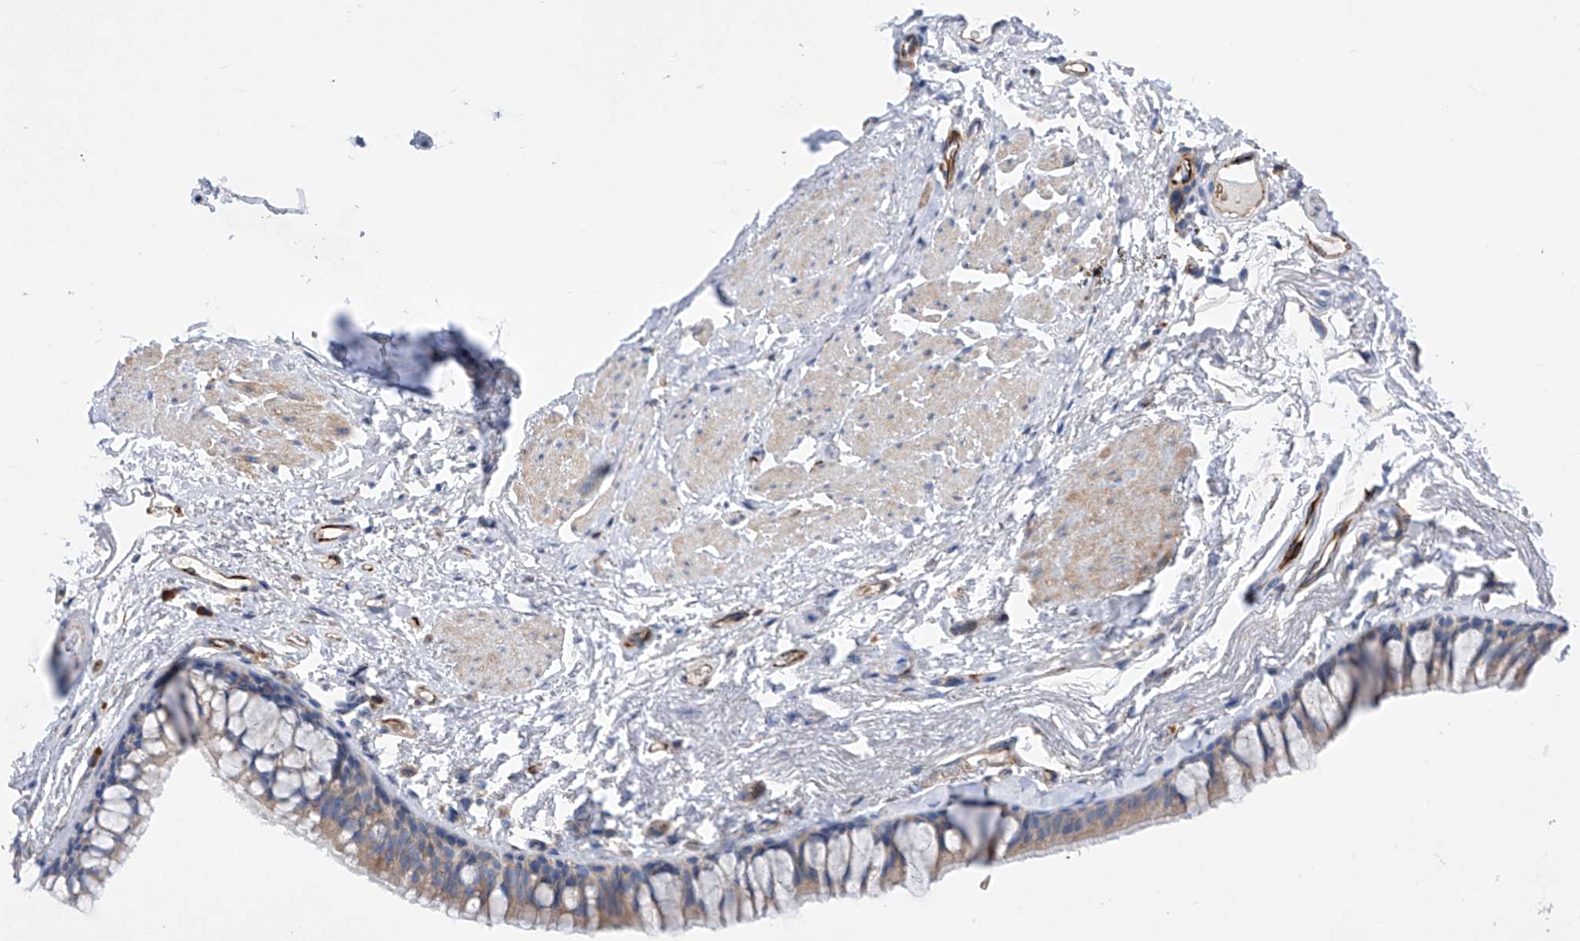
{"staining": {"intensity": "weak", "quantity": ">75%", "location": "cytoplasmic/membranous"}, "tissue": "bronchus", "cell_type": "Respiratory epithelial cells", "image_type": "normal", "snomed": [{"axis": "morphology", "description": "Normal tissue, NOS"}, {"axis": "topography", "description": "Cartilage tissue"}, {"axis": "topography", "description": "Bronchus"}], "caption": "IHC image of benign bronchus stained for a protein (brown), which reveals low levels of weak cytoplasmic/membranous expression in approximately >75% of respiratory epithelial cells.", "gene": "NFATC4", "patient": {"sex": "female", "age": 73}}